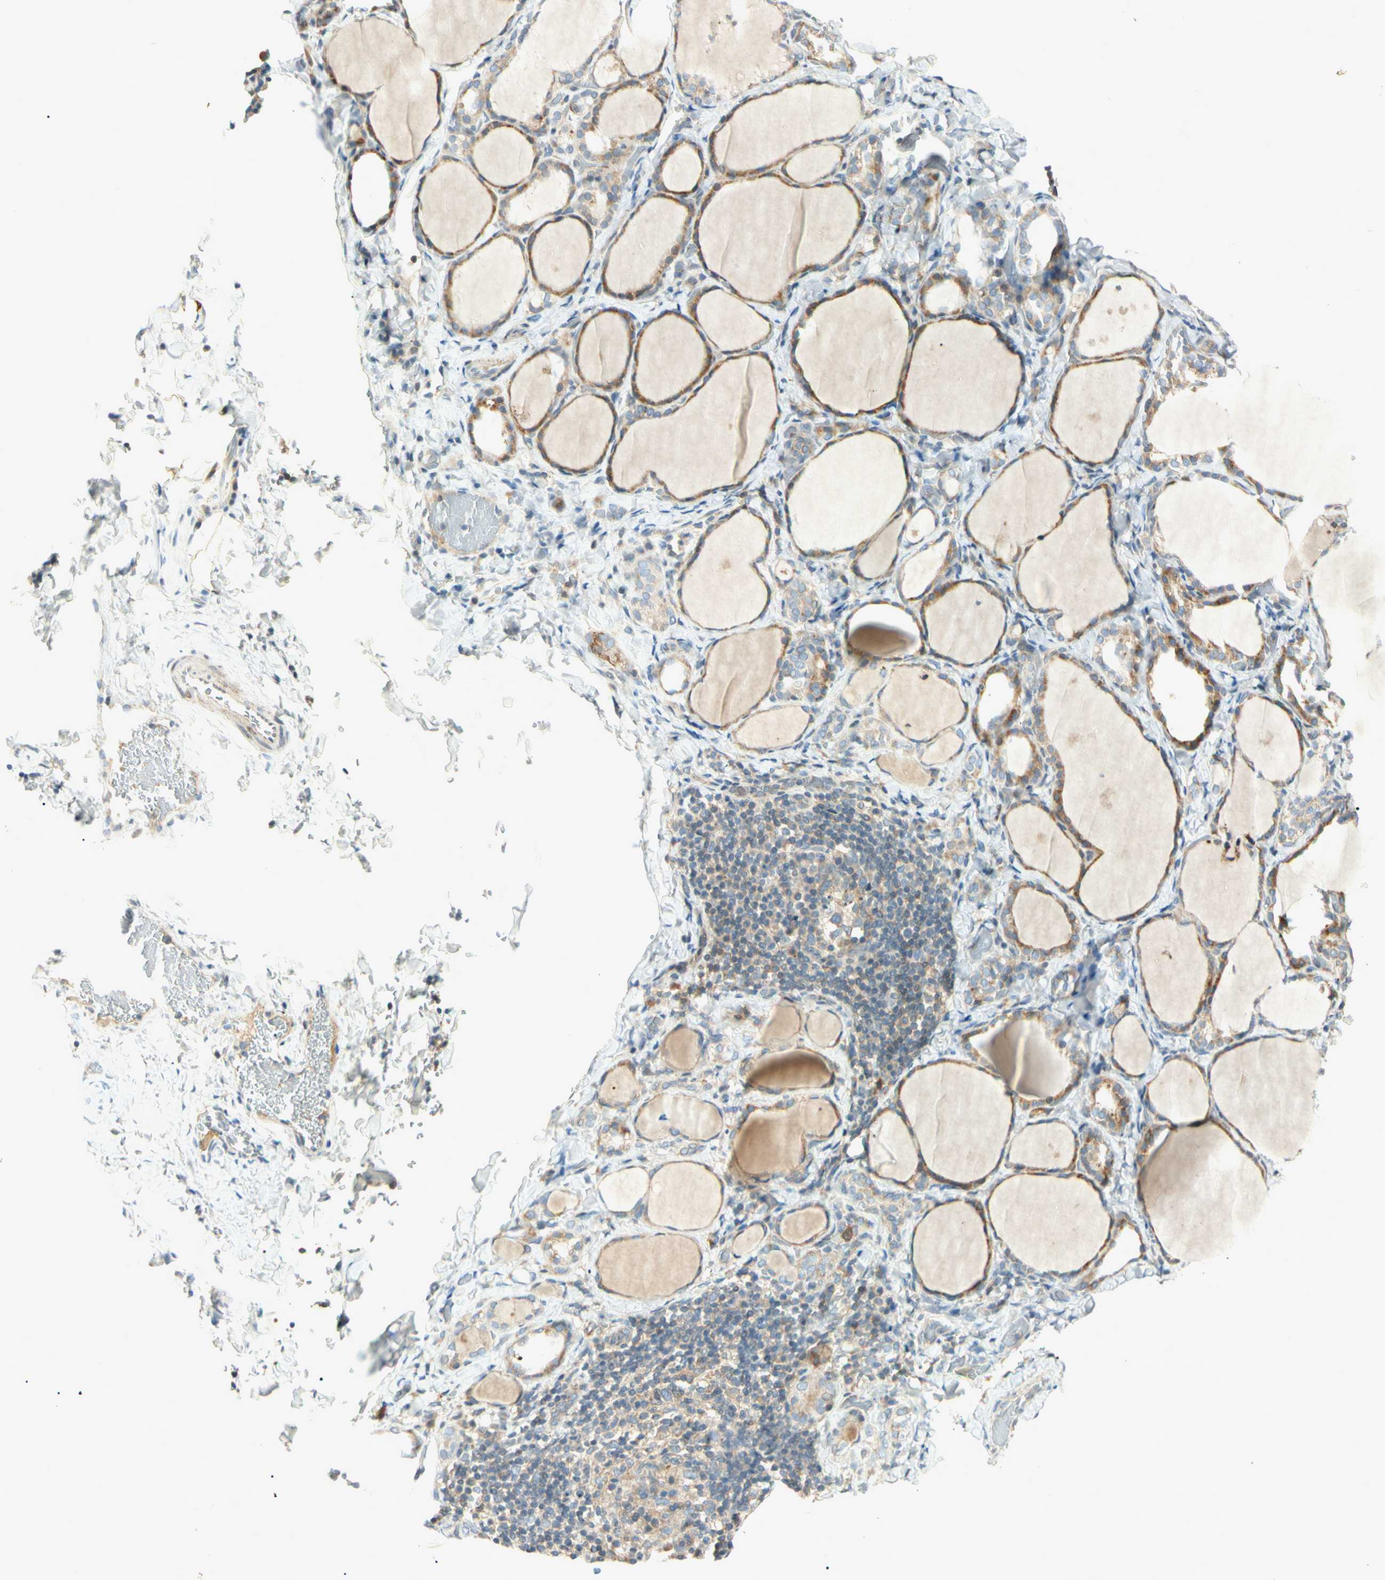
{"staining": {"intensity": "weak", "quantity": ">75%", "location": "cytoplasmic/membranous"}, "tissue": "thyroid gland", "cell_type": "Glandular cells", "image_type": "normal", "snomed": [{"axis": "morphology", "description": "Normal tissue, NOS"}, {"axis": "morphology", "description": "Papillary adenocarcinoma, NOS"}, {"axis": "topography", "description": "Thyroid gland"}], "caption": "Benign thyroid gland was stained to show a protein in brown. There is low levels of weak cytoplasmic/membranous expression in about >75% of glandular cells. (brown staining indicates protein expression, while blue staining denotes nuclei).", "gene": "CDH6", "patient": {"sex": "female", "age": 30}}